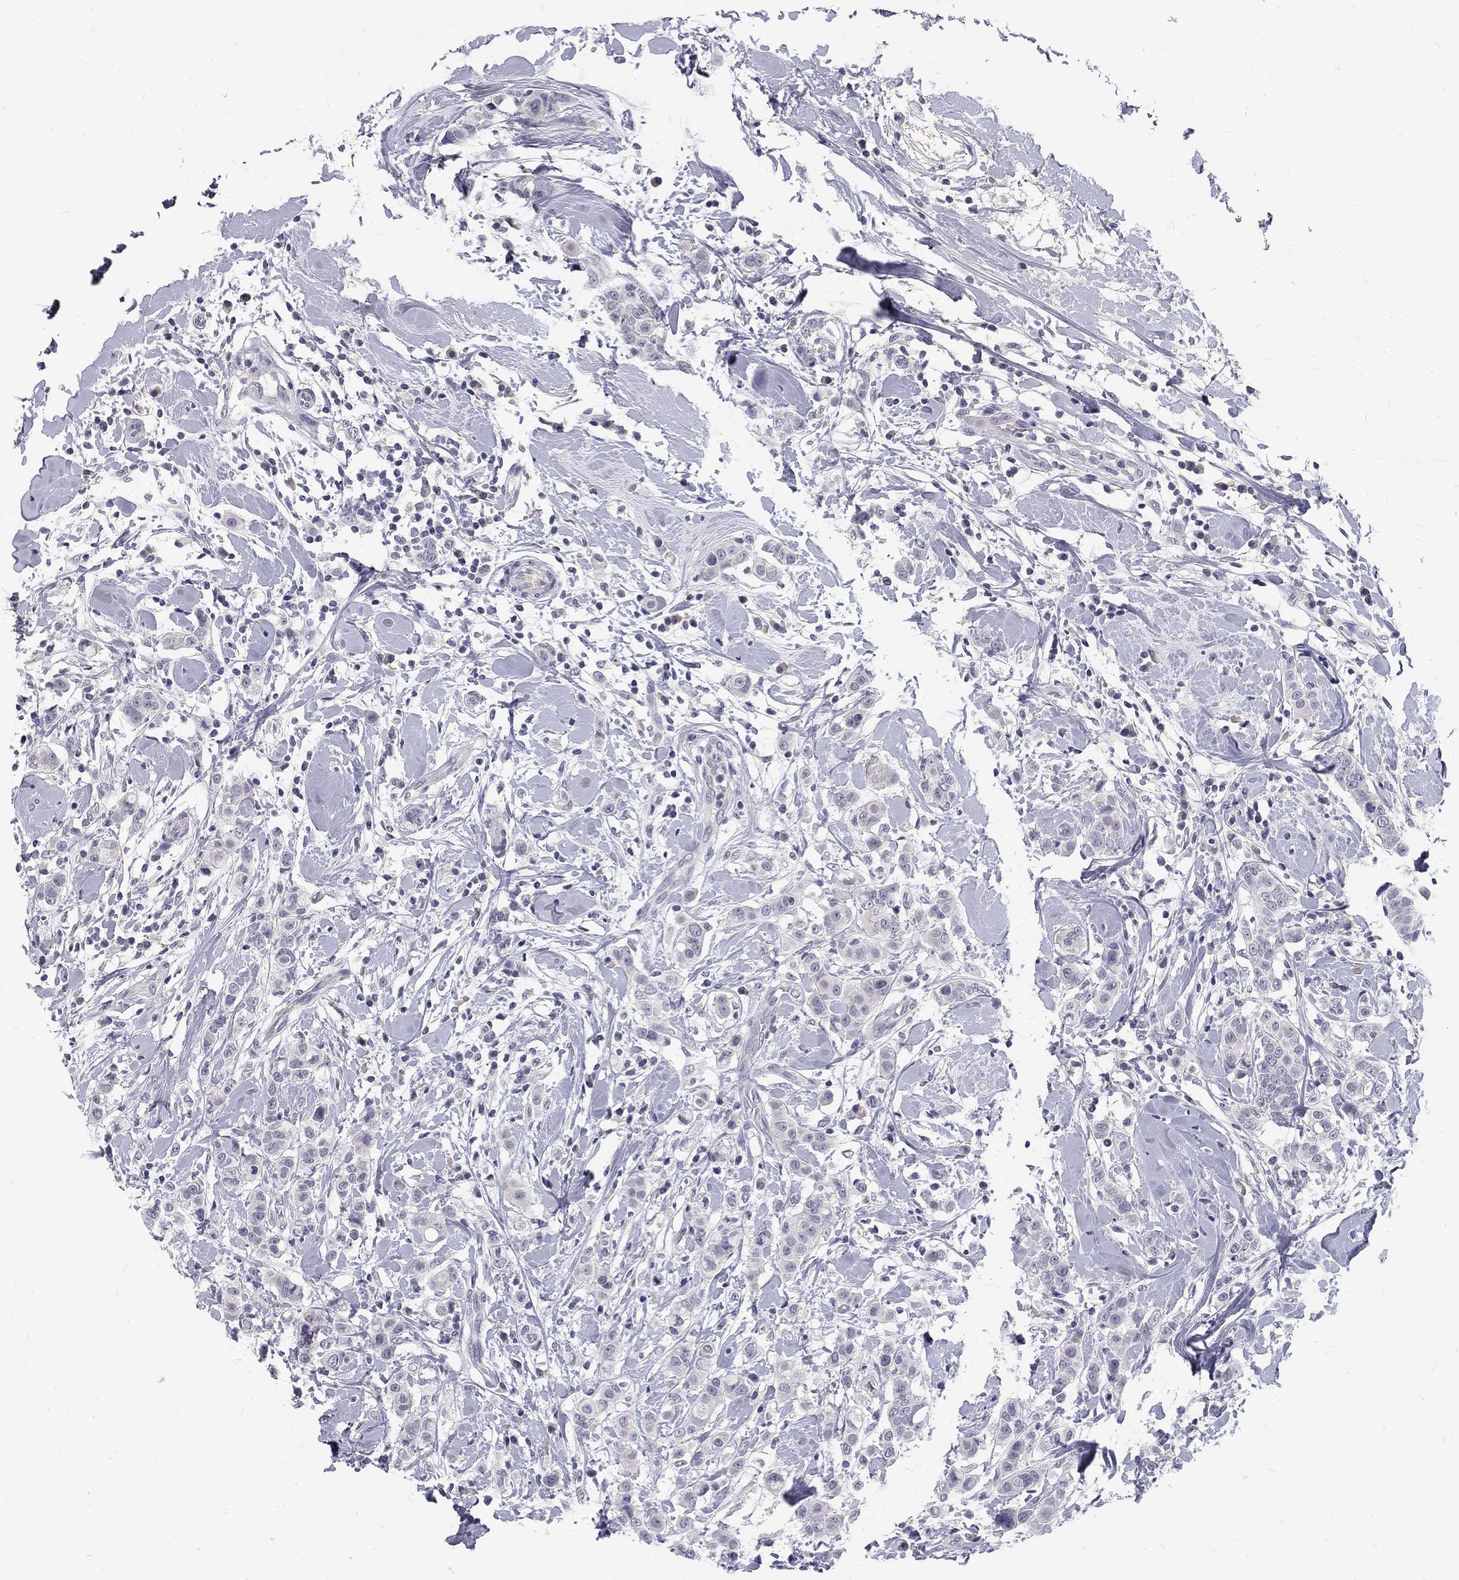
{"staining": {"intensity": "negative", "quantity": "none", "location": "none"}, "tissue": "breast cancer", "cell_type": "Tumor cells", "image_type": "cancer", "snomed": [{"axis": "morphology", "description": "Duct carcinoma"}, {"axis": "topography", "description": "Breast"}], "caption": "A micrograph of breast cancer stained for a protein shows no brown staining in tumor cells.", "gene": "NOS1", "patient": {"sex": "female", "age": 27}}